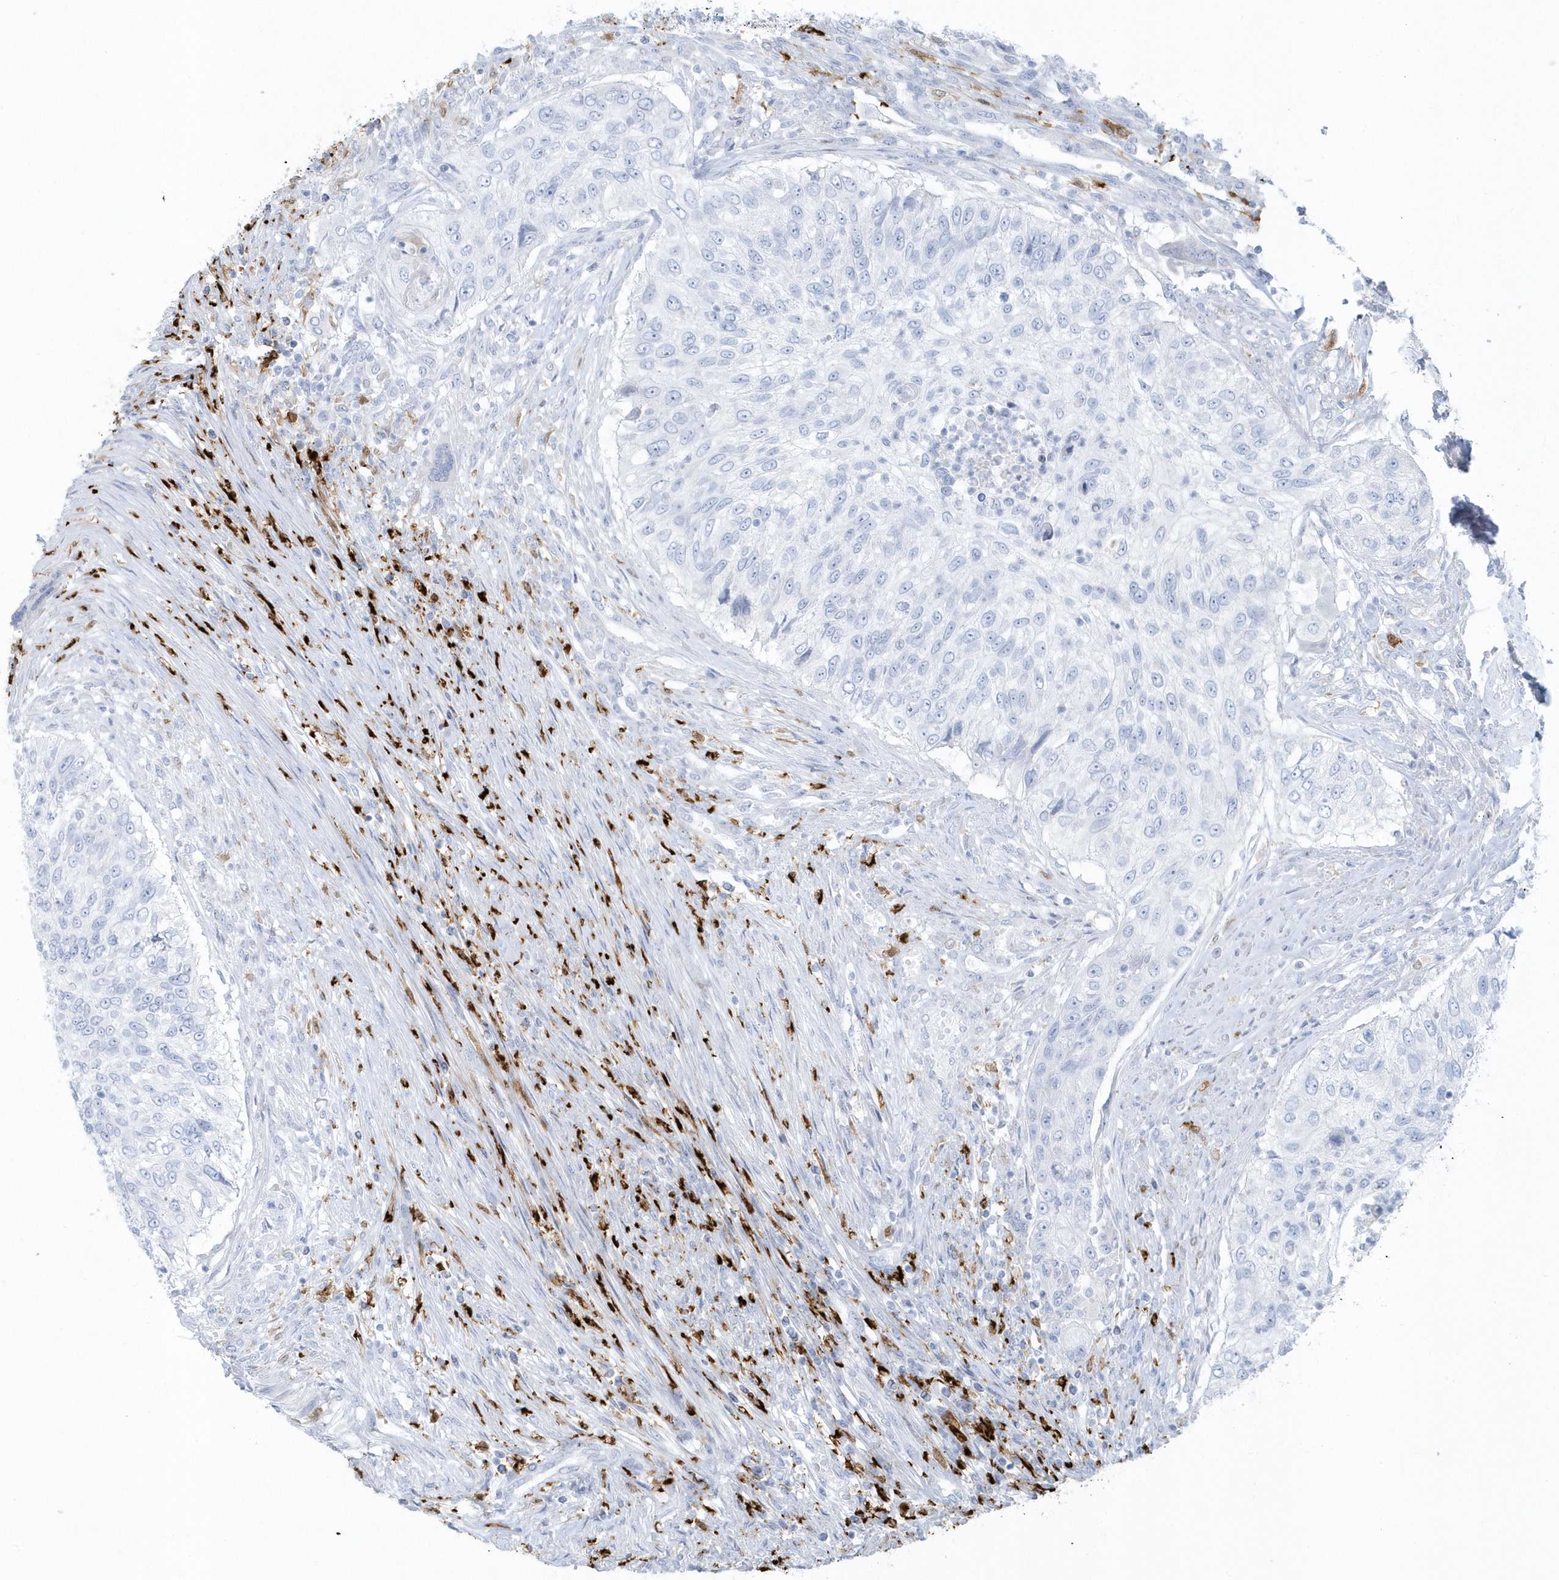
{"staining": {"intensity": "negative", "quantity": "none", "location": "none"}, "tissue": "urothelial cancer", "cell_type": "Tumor cells", "image_type": "cancer", "snomed": [{"axis": "morphology", "description": "Urothelial carcinoma, High grade"}, {"axis": "topography", "description": "Urinary bladder"}], "caption": "Urothelial cancer was stained to show a protein in brown. There is no significant expression in tumor cells. The staining was performed using DAB to visualize the protein expression in brown, while the nuclei were stained in blue with hematoxylin (Magnification: 20x).", "gene": "FAM98A", "patient": {"sex": "female", "age": 60}}